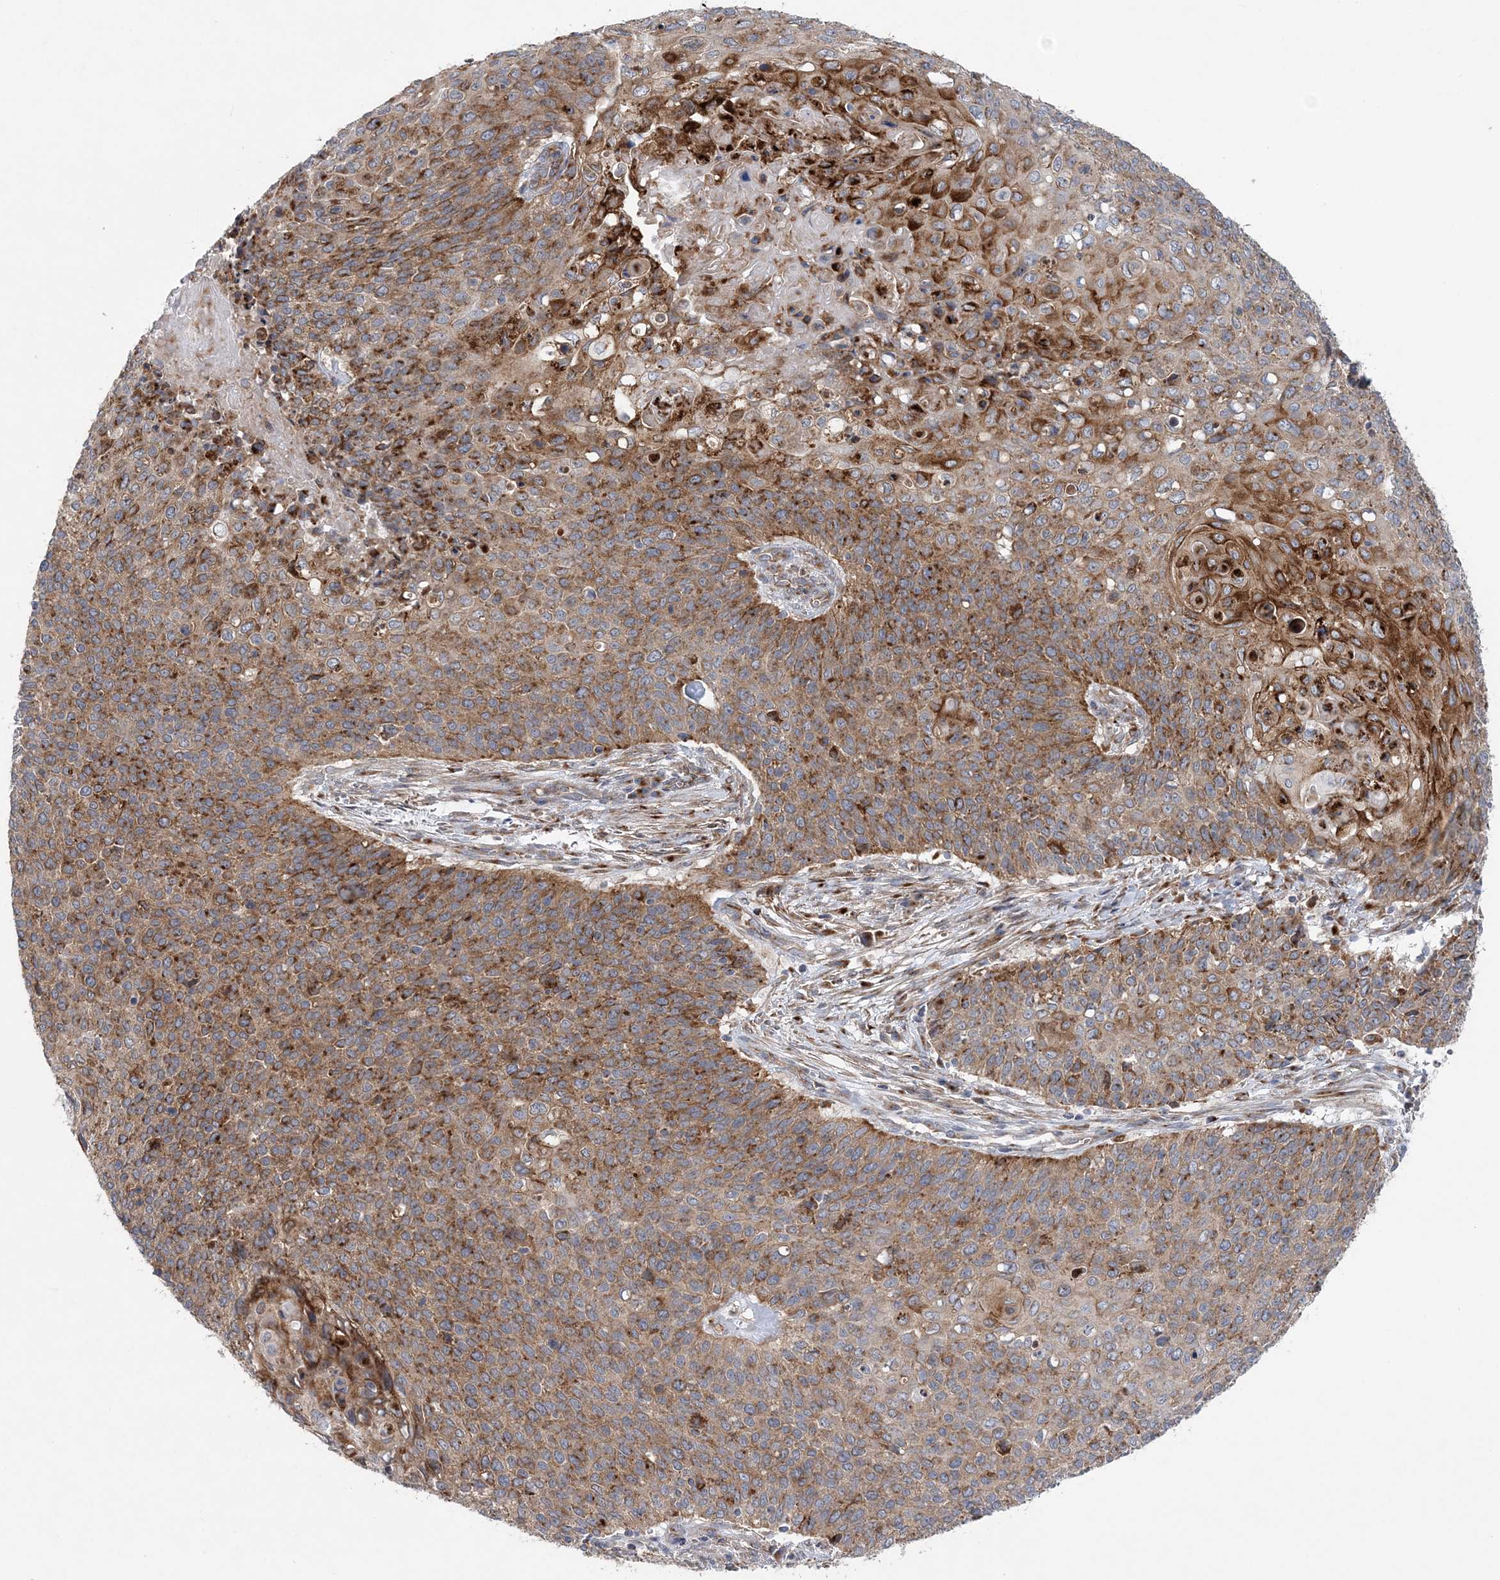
{"staining": {"intensity": "moderate", "quantity": ">75%", "location": "cytoplasmic/membranous"}, "tissue": "cervical cancer", "cell_type": "Tumor cells", "image_type": "cancer", "snomed": [{"axis": "morphology", "description": "Squamous cell carcinoma, NOS"}, {"axis": "topography", "description": "Cervix"}], "caption": "Cervical cancer (squamous cell carcinoma) stained with a protein marker reveals moderate staining in tumor cells.", "gene": "PTTG1IP", "patient": {"sex": "female", "age": 39}}